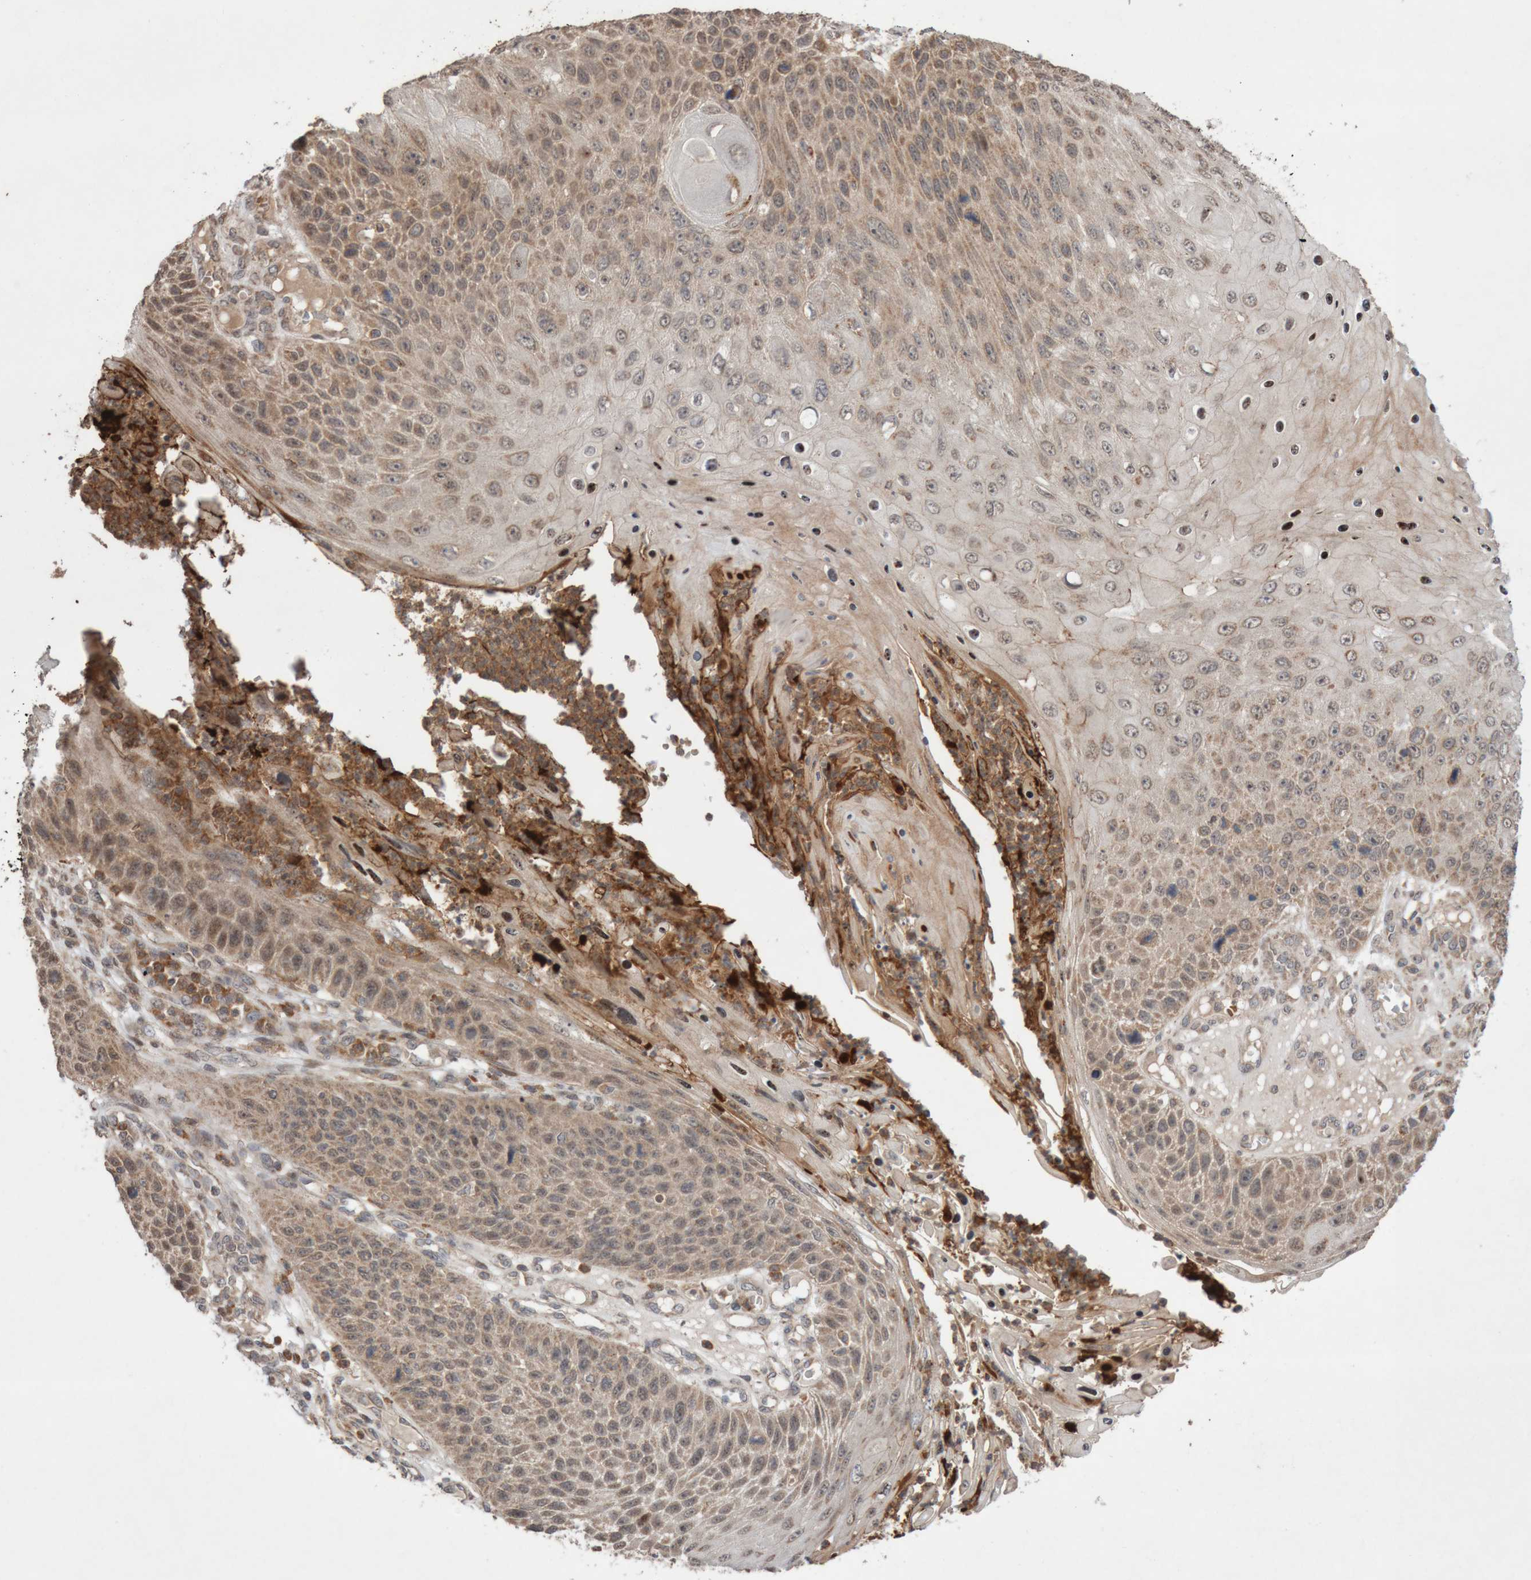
{"staining": {"intensity": "weak", "quantity": ">75%", "location": "cytoplasmic/membranous"}, "tissue": "skin cancer", "cell_type": "Tumor cells", "image_type": "cancer", "snomed": [{"axis": "morphology", "description": "Squamous cell carcinoma, NOS"}, {"axis": "topography", "description": "Skin"}], "caption": "The micrograph exhibits immunohistochemical staining of skin squamous cell carcinoma. There is weak cytoplasmic/membranous positivity is identified in about >75% of tumor cells.", "gene": "KIF21B", "patient": {"sex": "female", "age": 88}}